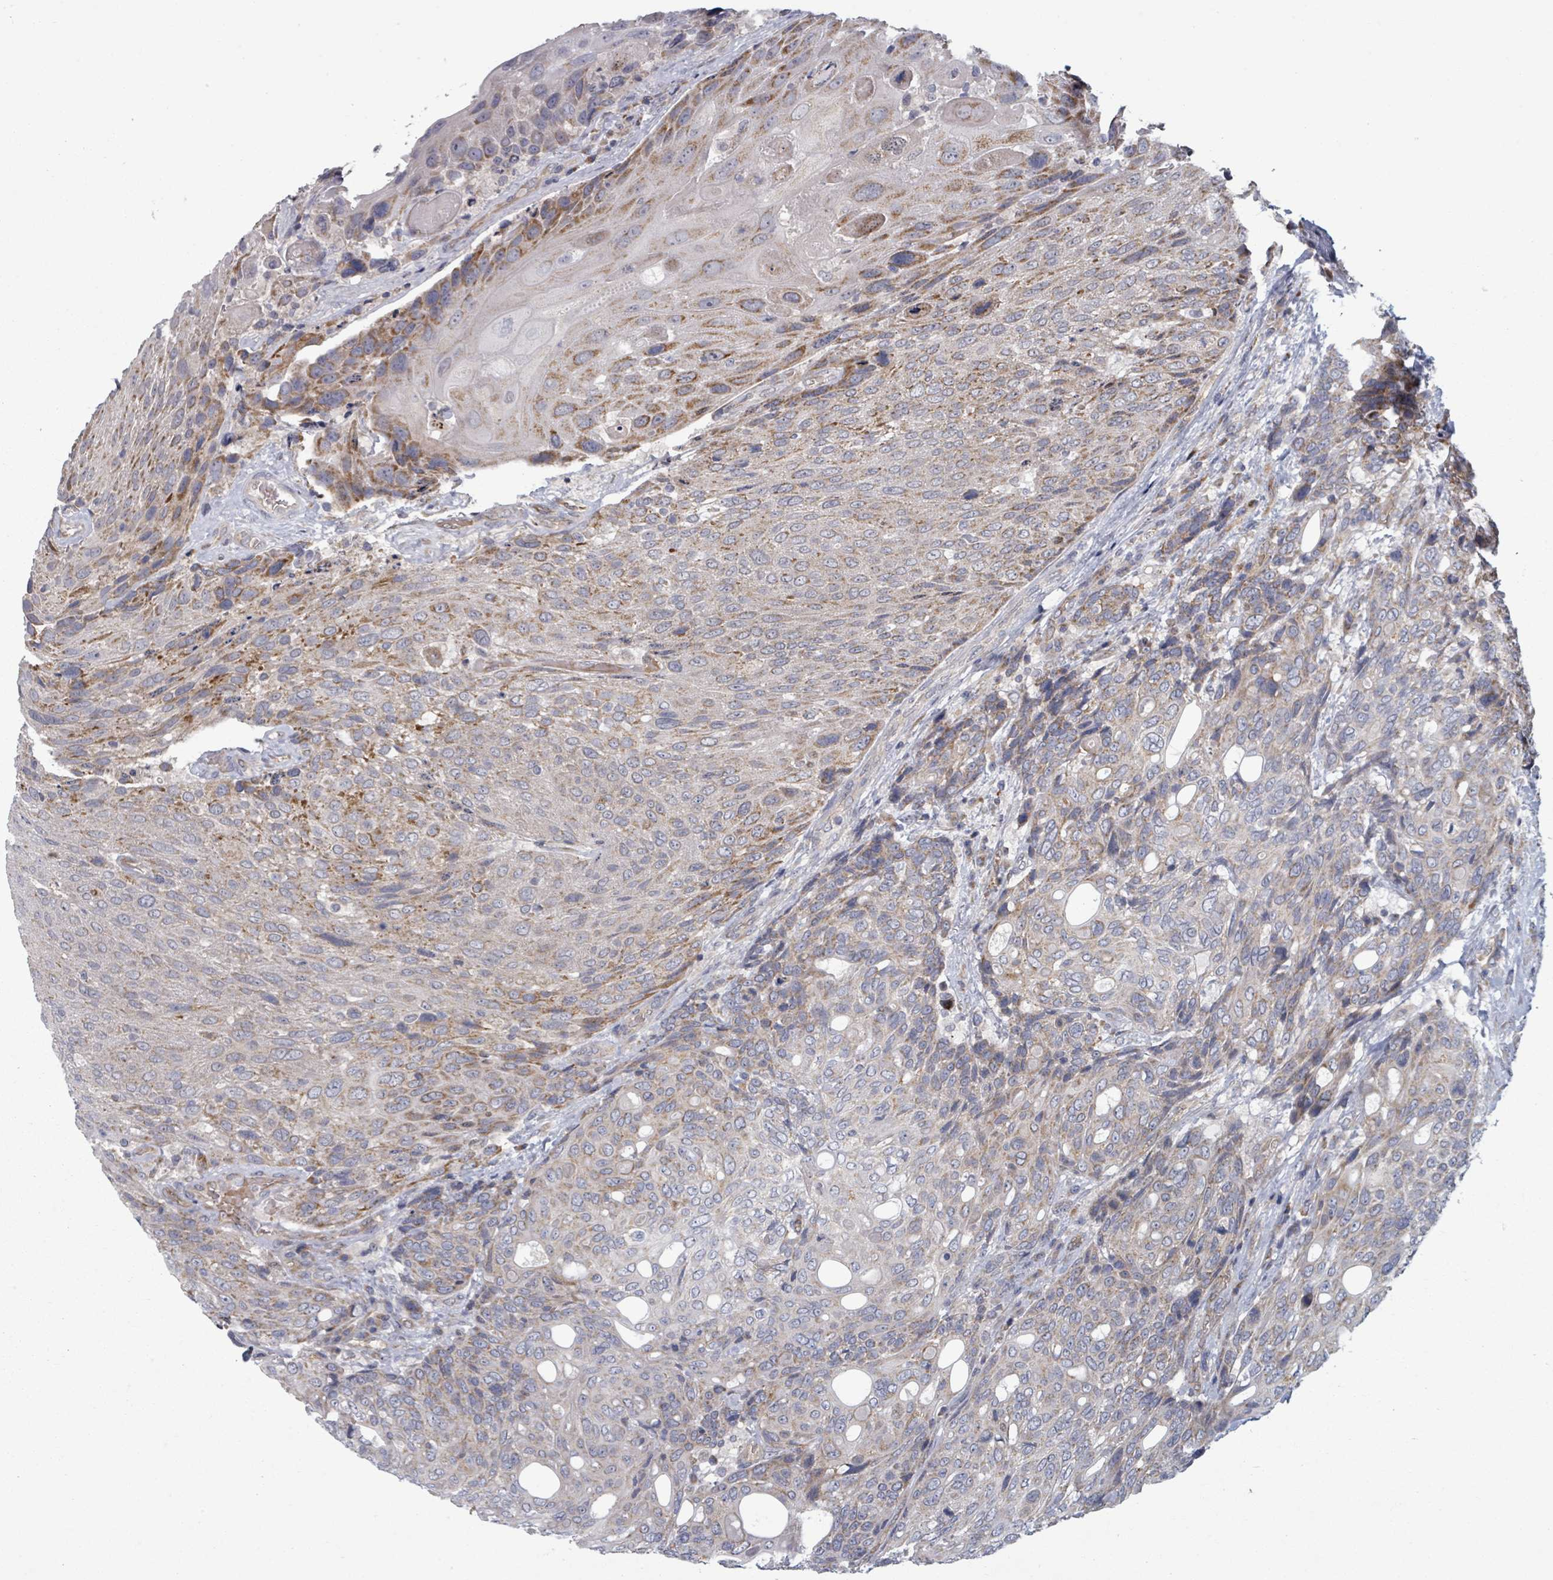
{"staining": {"intensity": "moderate", "quantity": "25%-75%", "location": "cytoplasmic/membranous"}, "tissue": "urothelial cancer", "cell_type": "Tumor cells", "image_type": "cancer", "snomed": [{"axis": "morphology", "description": "Urothelial carcinoma, High grade"}, {"axis": "topography", "description": "Urinary bladder"}], "caption": "The immunohistochemical stain shows moderate cytoplasmic/membranous staining in tumor cells of high-grade urothelial carcinoma tissue.", "gene": "FKBP1A", "patient": {"sex": "female", "age": 70}}